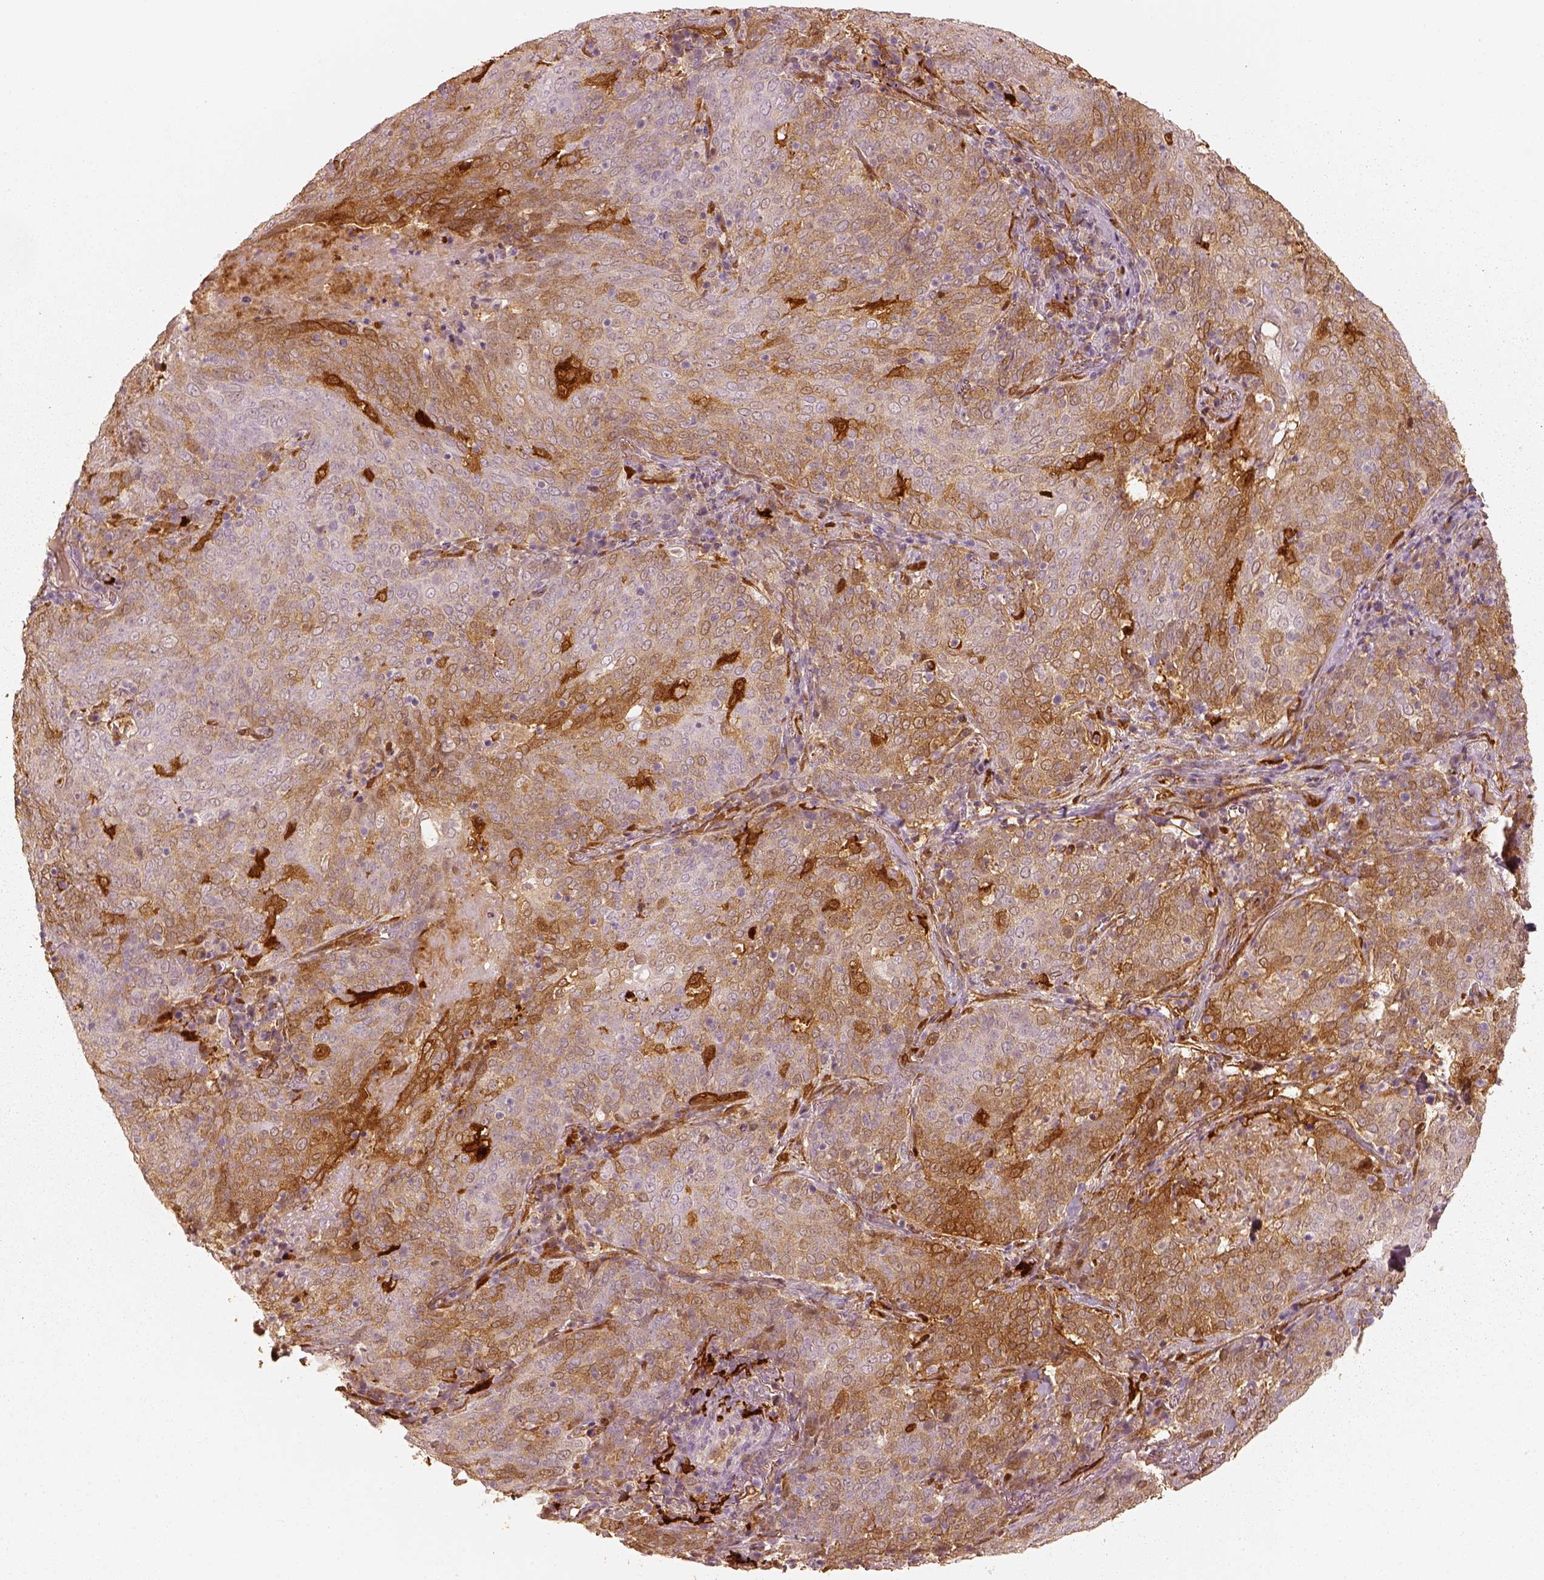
{"staining": {"intensity": "moderate", "quantity": "25%-75%", "location": "cytoplasmic/membranous"}, "tissue": "lung cancer", "cell_type": "Tumor cells", "image_type": "cancer", "snomed": [{"axis": "morphology", "description": "Squamous cell carcinoma, NOS"}, {"axis": "topography", "description": "Lung"}], "caption": "The image exhibits staining of lung squamous cell carcinoma, revealing moderate cytoplasmic/membranous protein expression (brown color) within tumor cells.", "gene": "FSCN1", "patient": {"sex": "male", "age": 82}}